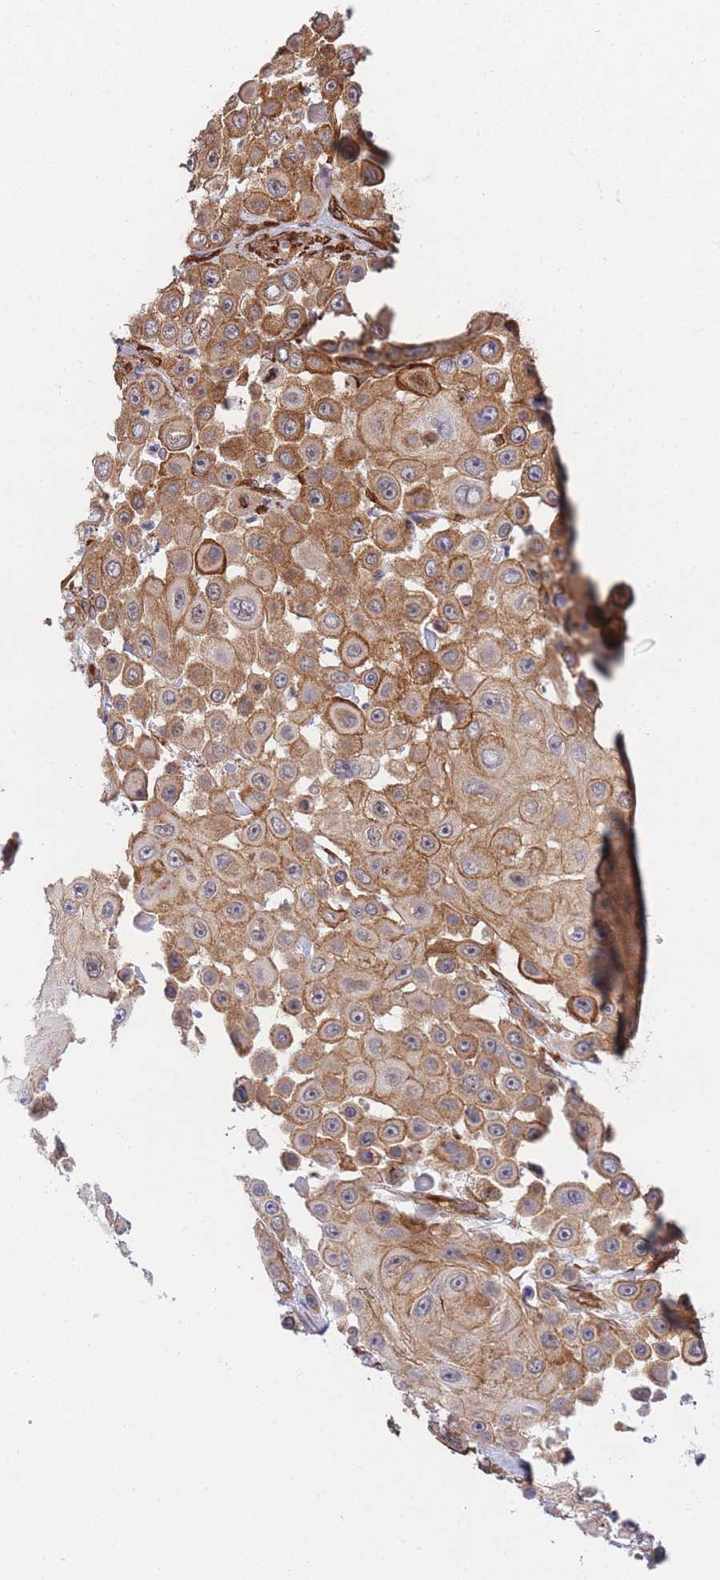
{"staining": {"intensity": "moderate", "quantity": "25%-75%", "location": "cytoplasmic/membranous"}, "tissue": "skin cancer", "cell_type": "Tumor cells", "image_type": "cancer", "snomed": [{"axis": "morphology", "description": "Squamous cell carcinoma, NOS"}, {"axis": "topography", "description": "Skin"}], "caption": "Squamous cell carcinoma (skin) stained with a brown dye shows moderate cytoplasmic/membranous positive staining in about 25%-75% of tumor cells.", "gene": "EXOSC8", "patient": {"sex": "male", "age": 67}}